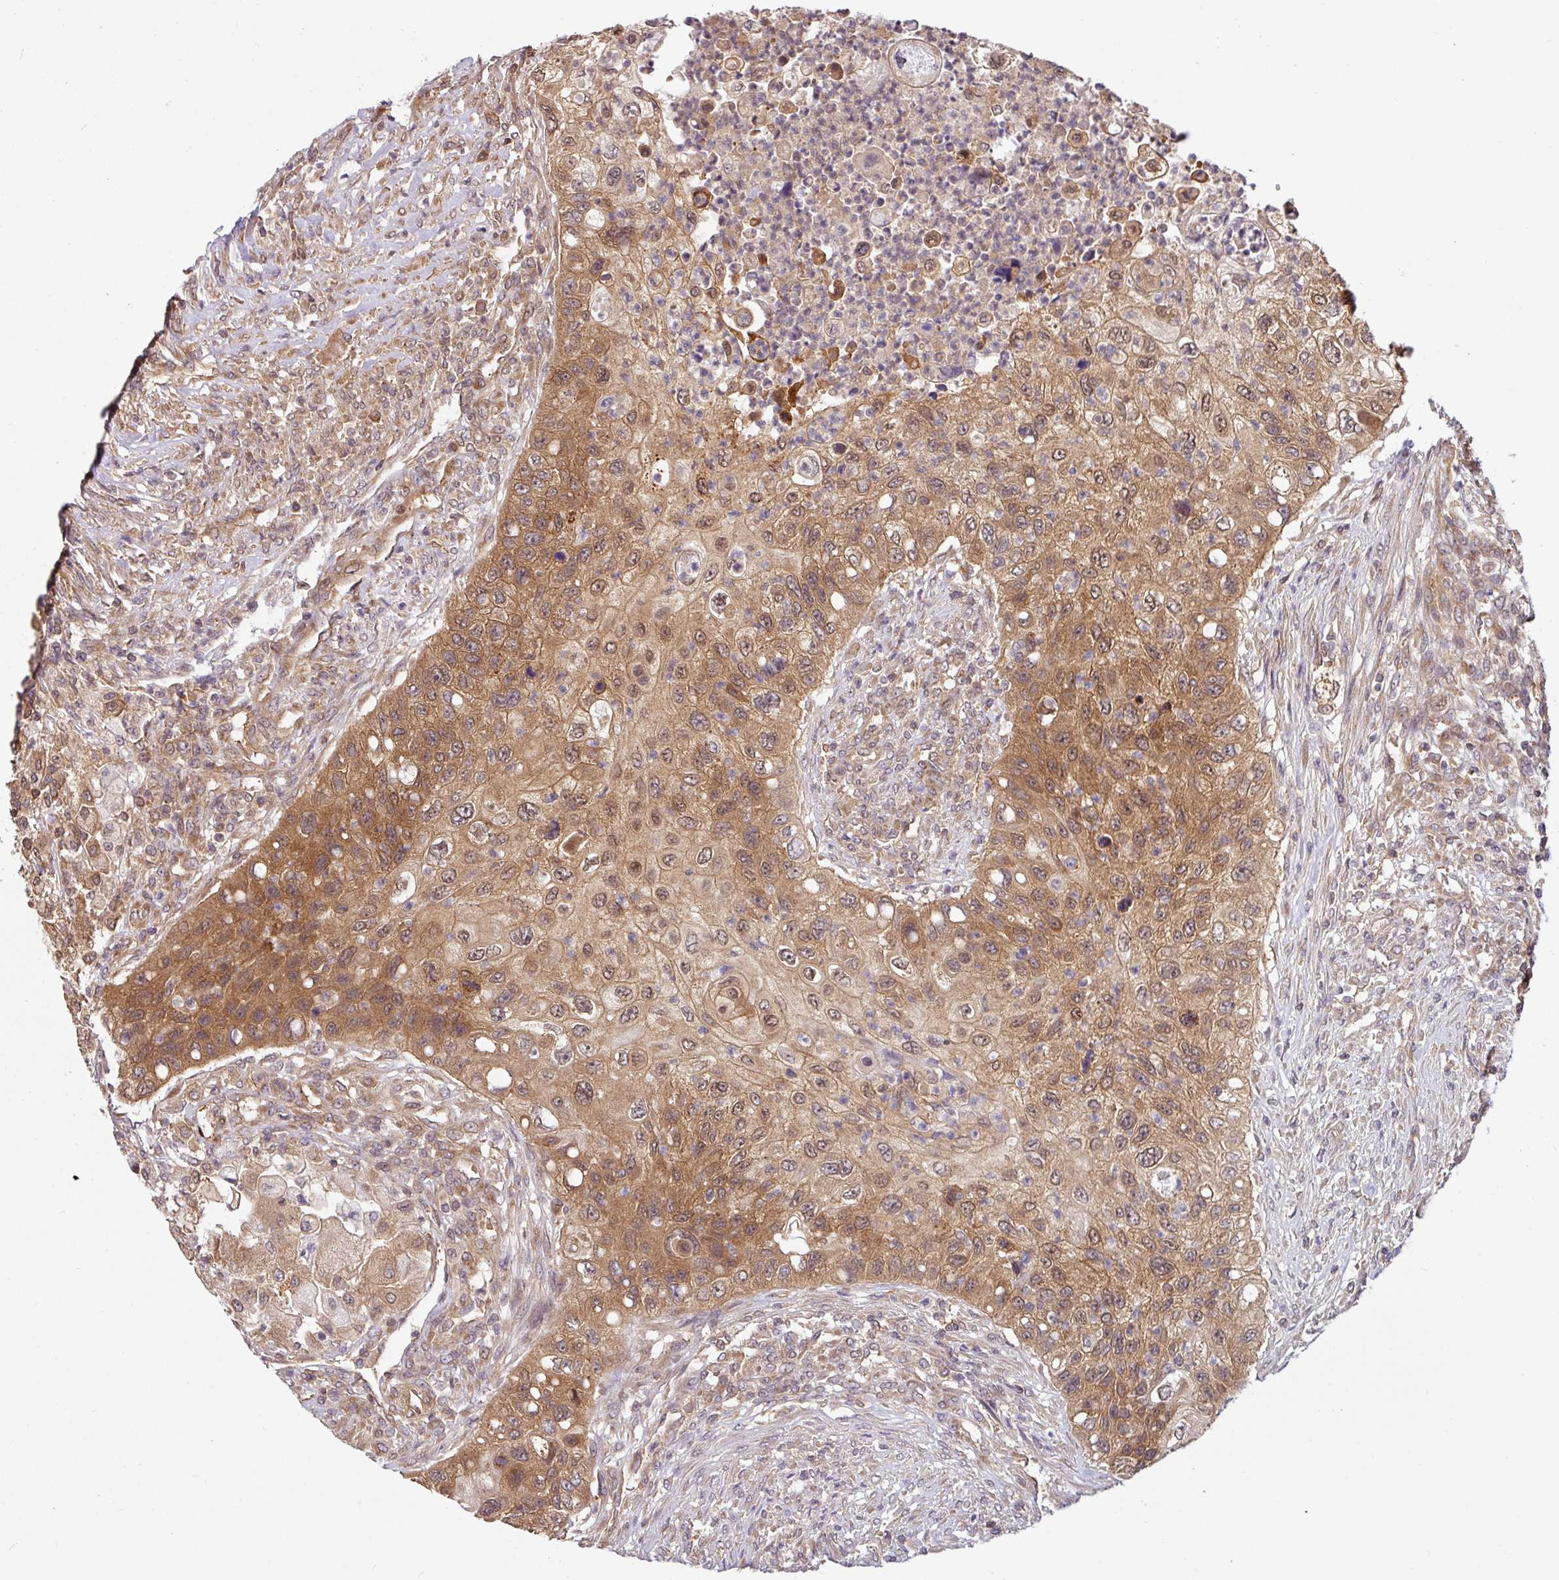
{"staining": {"intensity": "moderate", "quantity": ">75%", "location": "cytoplasmic/membranous,nuclear"}, "tissue": "urothelial cancer", "cell_type": "Tumor cells", "image_type": "cancer", "snomed": [{"axis": "morphology", "description": "Urothelial carcinoma, High grade"}, {"axis": "topography", "description": "Urinary bladder"}], "caption": "The immunohistochemical stain shows moderate cytoplasmic/membranous and nuclear staining in tumor cells of urothelial cancer tissue.", "gene": "SHB", "patient": {"sex": "female", "age": 60}}